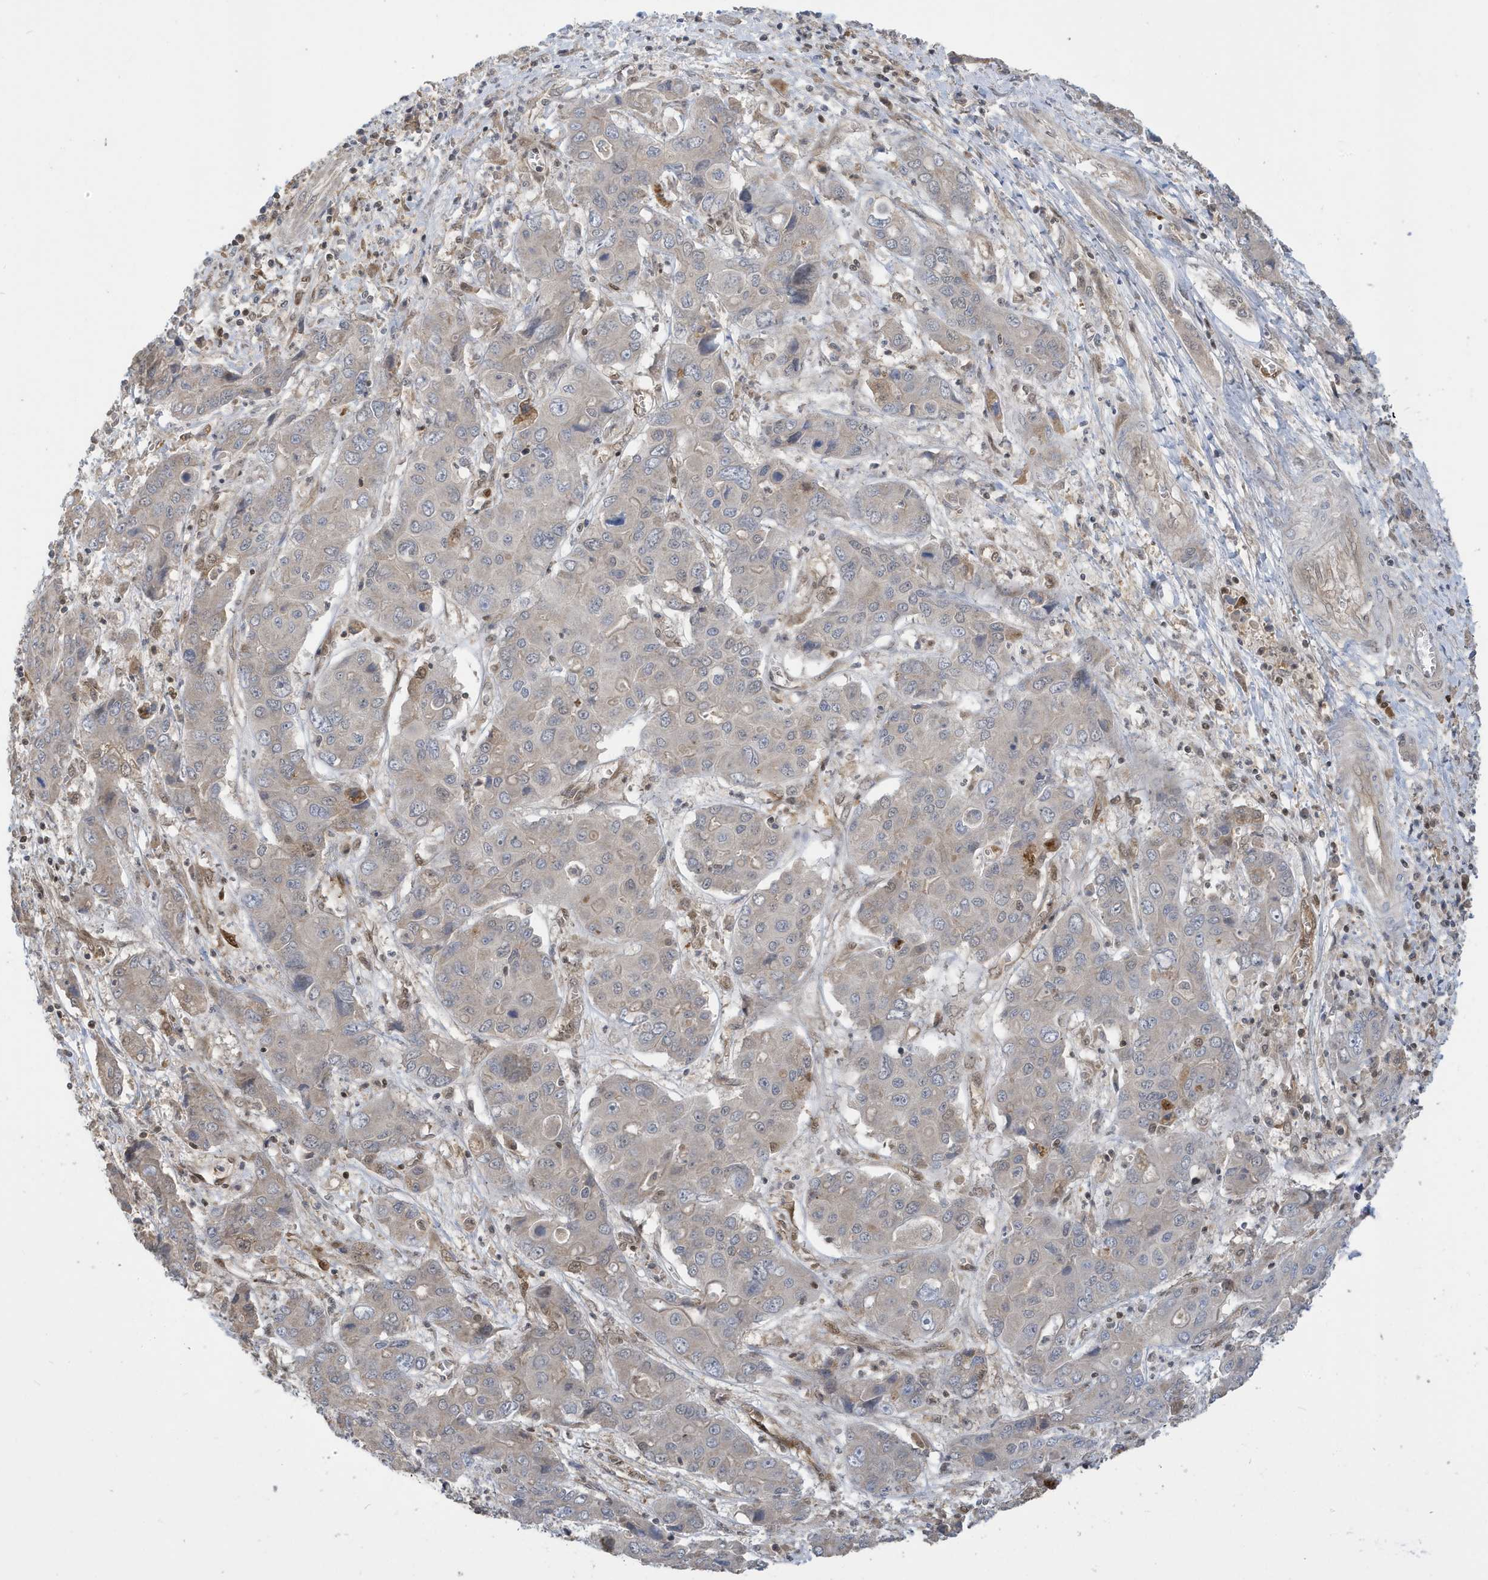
{"staining": {"intensity": "negative", "quantity": "none", "location": "none"}, "tissue": "liver cancer", "cell_type": "Tumor cells", "image_type": "cancer", "snomed": [{"axis": "morphology", "description": "Cholangiocarcinoma"}, {"axis": "topography", "description": "Liver"}], "caption": "Micrograph shows no significant protein staining in tumor cells of liver cancer (cholangiocarcinoma). The staining is performed using DAB (3,3'-diaminobenzidine) brown chromogen with nuclei counter-stained in using hematoxylin.", "gene": "NCOA7", "patient": {"sex": "male", "age": 67}}